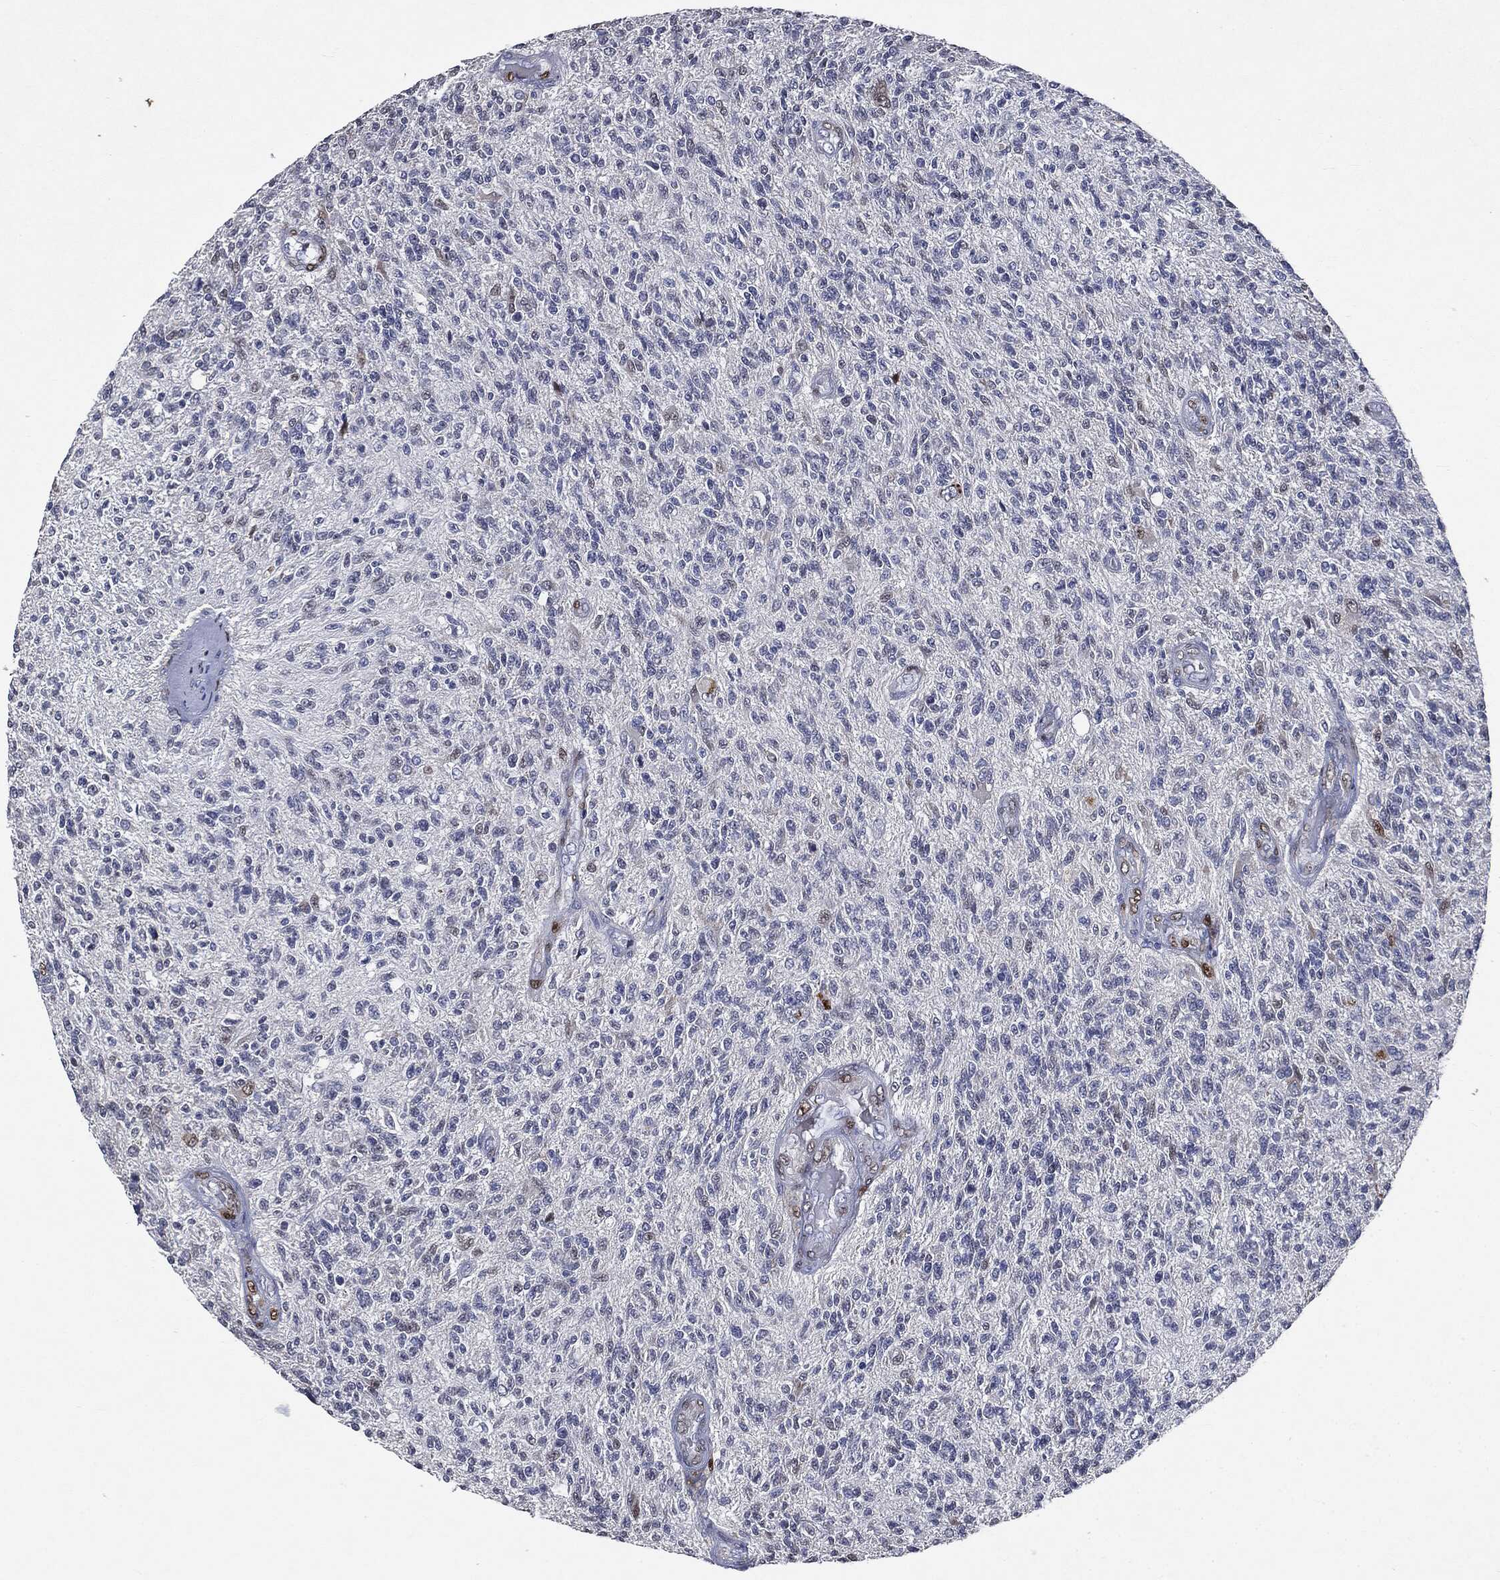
{"staining": {"intensity": "negative", "quantity": "none", "location": "none"}, "tissue": "glioma", "cell_type": "Tumor cells", "image_type": "cancer", "snomed": [{"axis": "morphology", "description": "Glioma, malignant, High grade"}, {"axis": "topography", "description": "Brain"}], "caption": "The photomicrograph demonstrates no staining of tumor cells in malignant high-grade glioma.", "gene": "CASD1", "patient": {"sex": "male", "age": 56}}